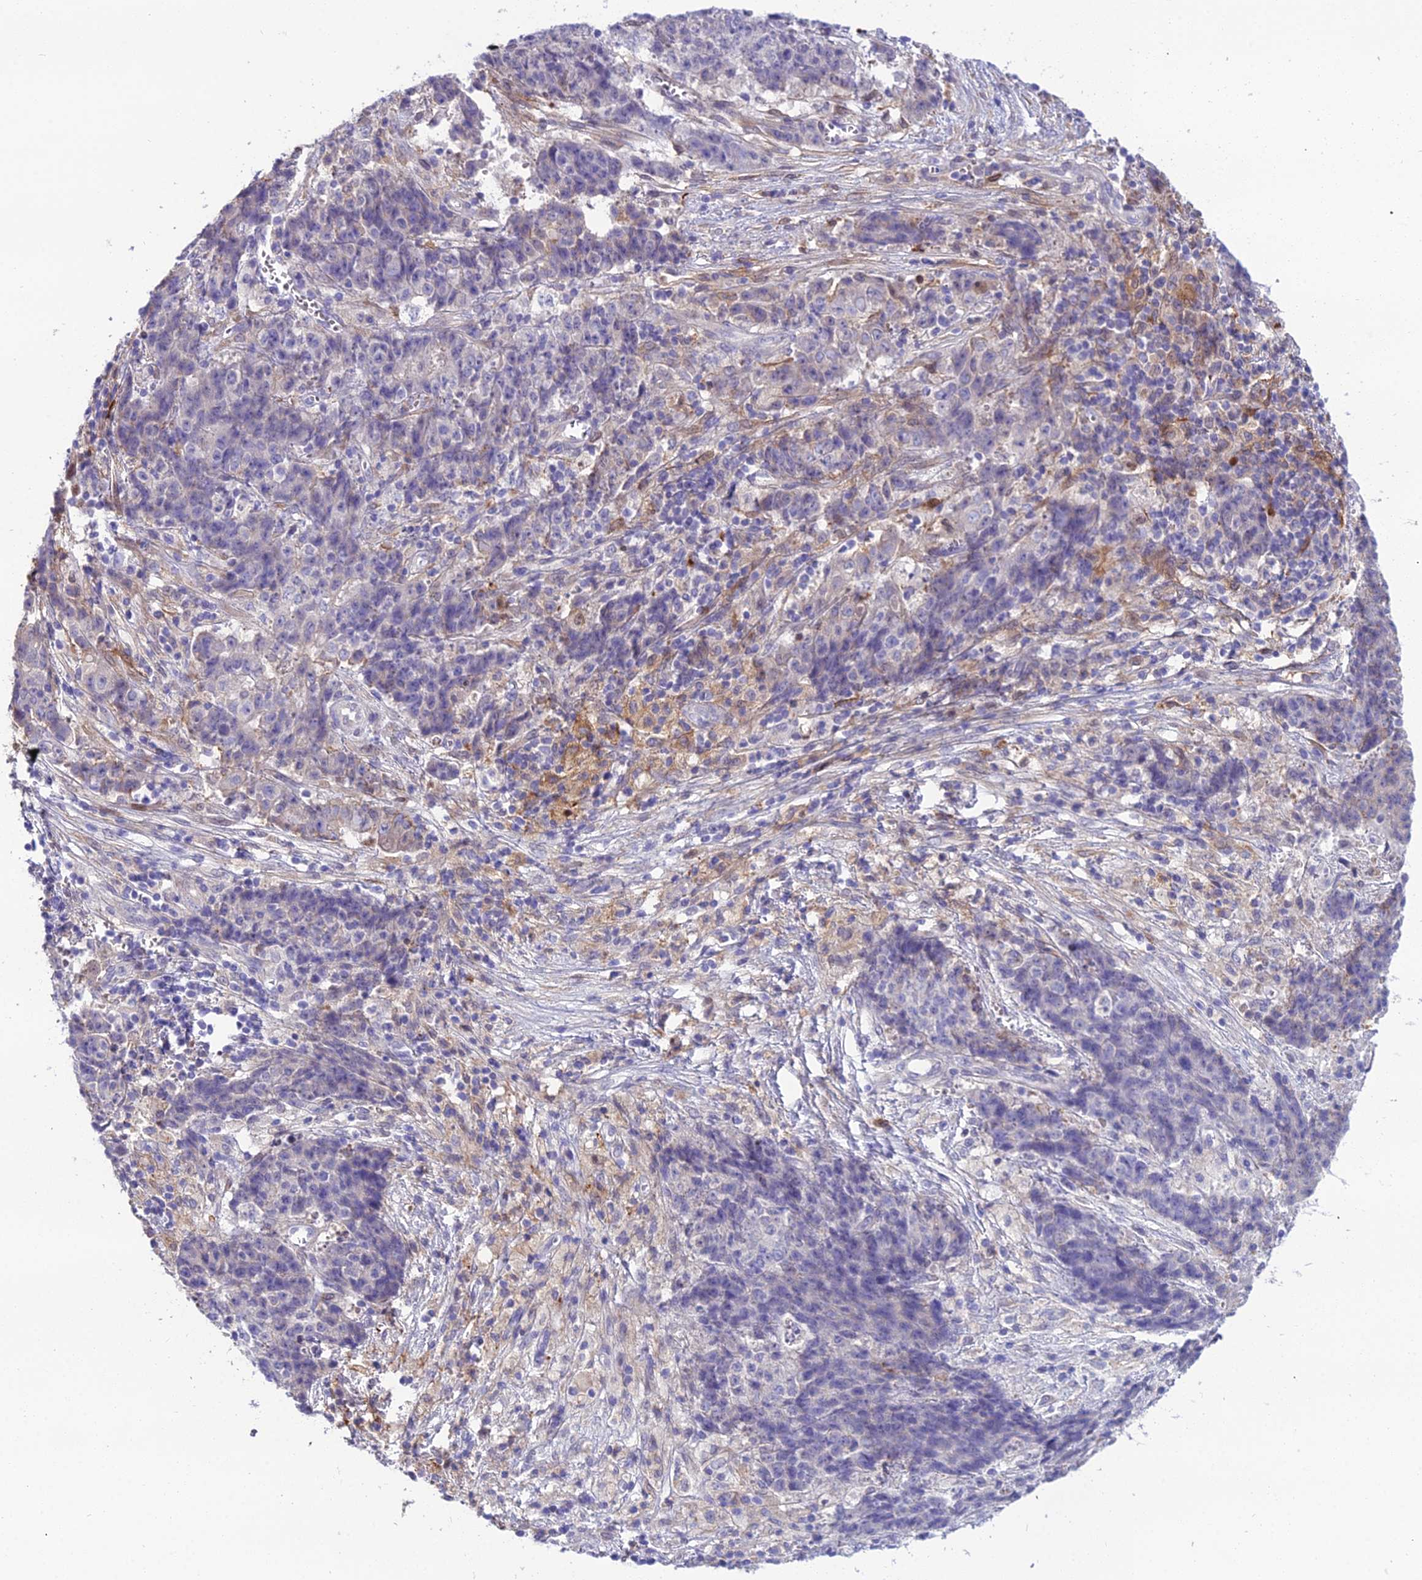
{"staining": {"intensity": "negative", "quantity": "none", "location": "none"}, "tissue": "ovarian cancer", "cell_type": "Tumor cells", "image_type": "cancer", "snomed": [{"axis": "morphology", "description": "Carcinoma, endometroid"}, {"axis": "topography", "description": "Ovary"}], "caption": "IHC histopathology image of human ovarian cancer (endometroid carcinoma) stained for a protein (brown), which reveals no staining in tumor cells.", "gene": "MB21D2", "patient": {"sex": "female", "age": 42}}